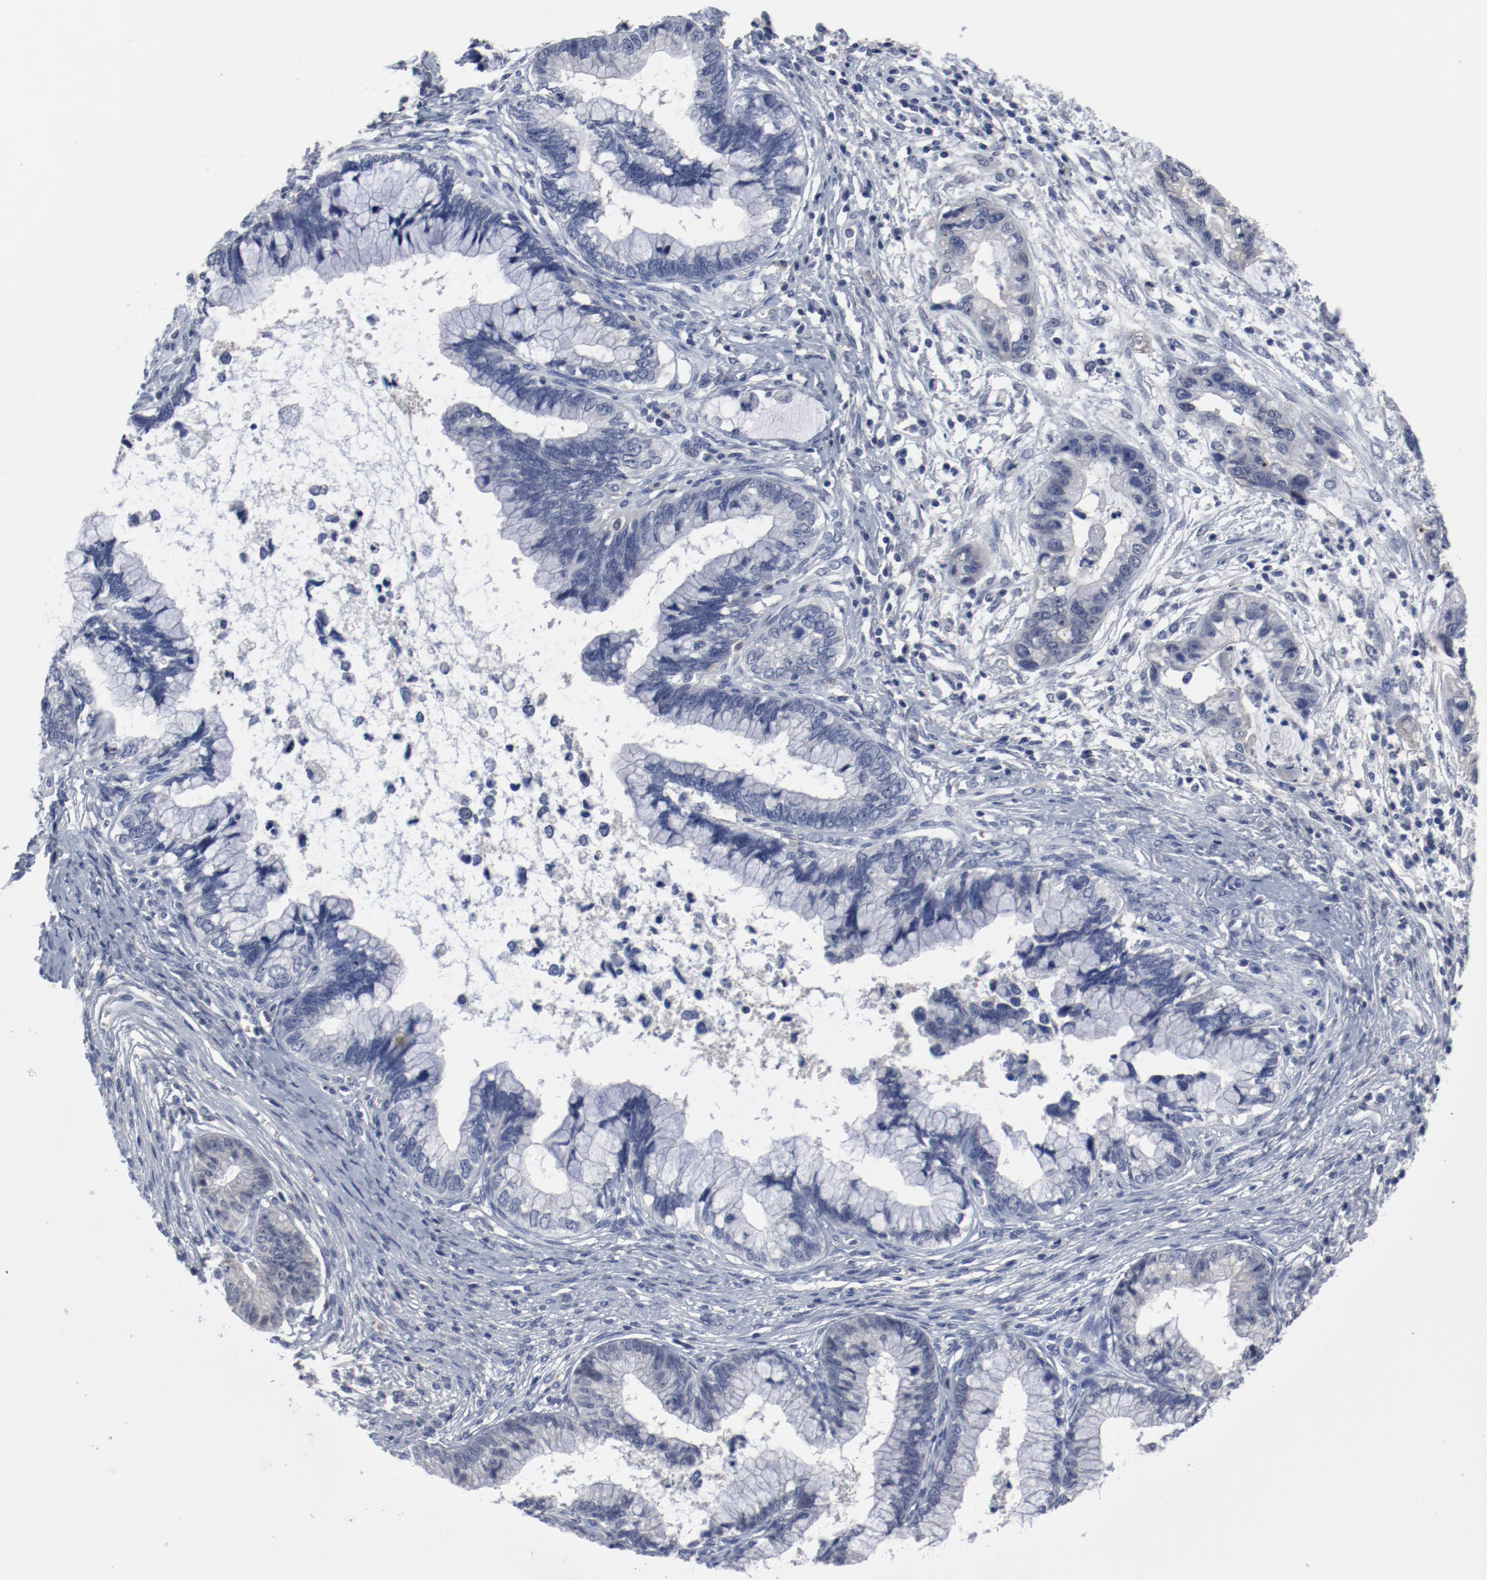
{"staining": {"intensity": "negative", "quantity": "none", "location": "none"}, "tissue": "cervical cancer", "cell_type": "Tumor cells", "image_type": "cancer", "snomed": [{"axis": "morphology", "description": "Adenocarcinoma, NOS"}, {"axis": "topography", "description": "Cervix"}], "caption": "The photomicrograph demonstrates no staining of tumor cells in cervical cancer.", "gene": "ANKLE2", "patient": {"sex": "female", "age": 44}}